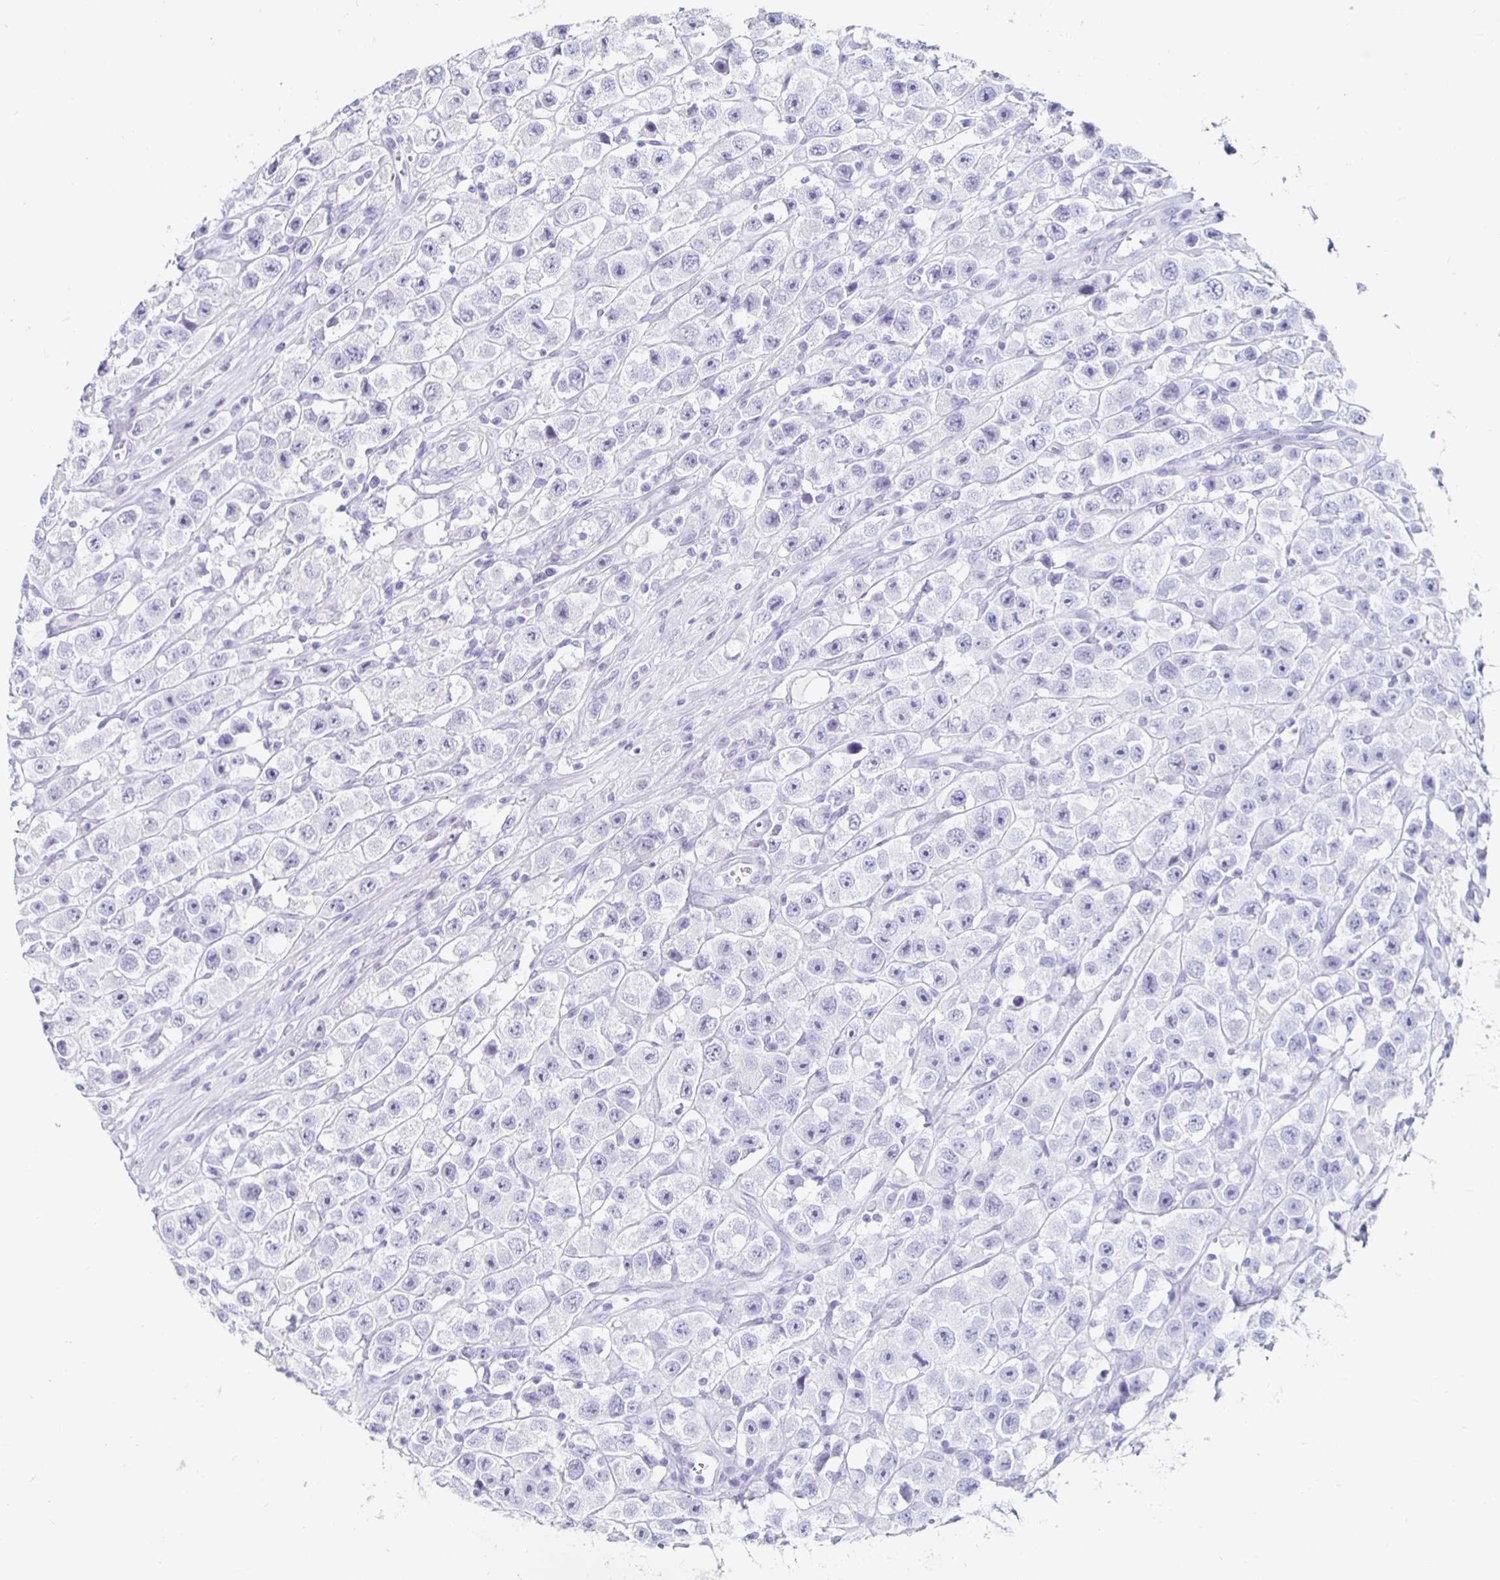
{"staining": {"intensity": "negative", "quantity": "none", "location": "none"}, "tissue": "testis cancer", "cell_type": "Tumor cells", "image_type": "cancer", "snomed": [{"axis": "morphology", "description": "Seminoma, NOS"}, {"axis": "topography", "description": "Testis"}], "caption": "This image is of testis cancer stained with immunohistochemistry (IHC) to label a protein in brown with the nuclei are counter-stained blue. There is no staining in tumor cells.", "gene": "KCNQ2", "patient": {"sex": "male", "age": 45}}